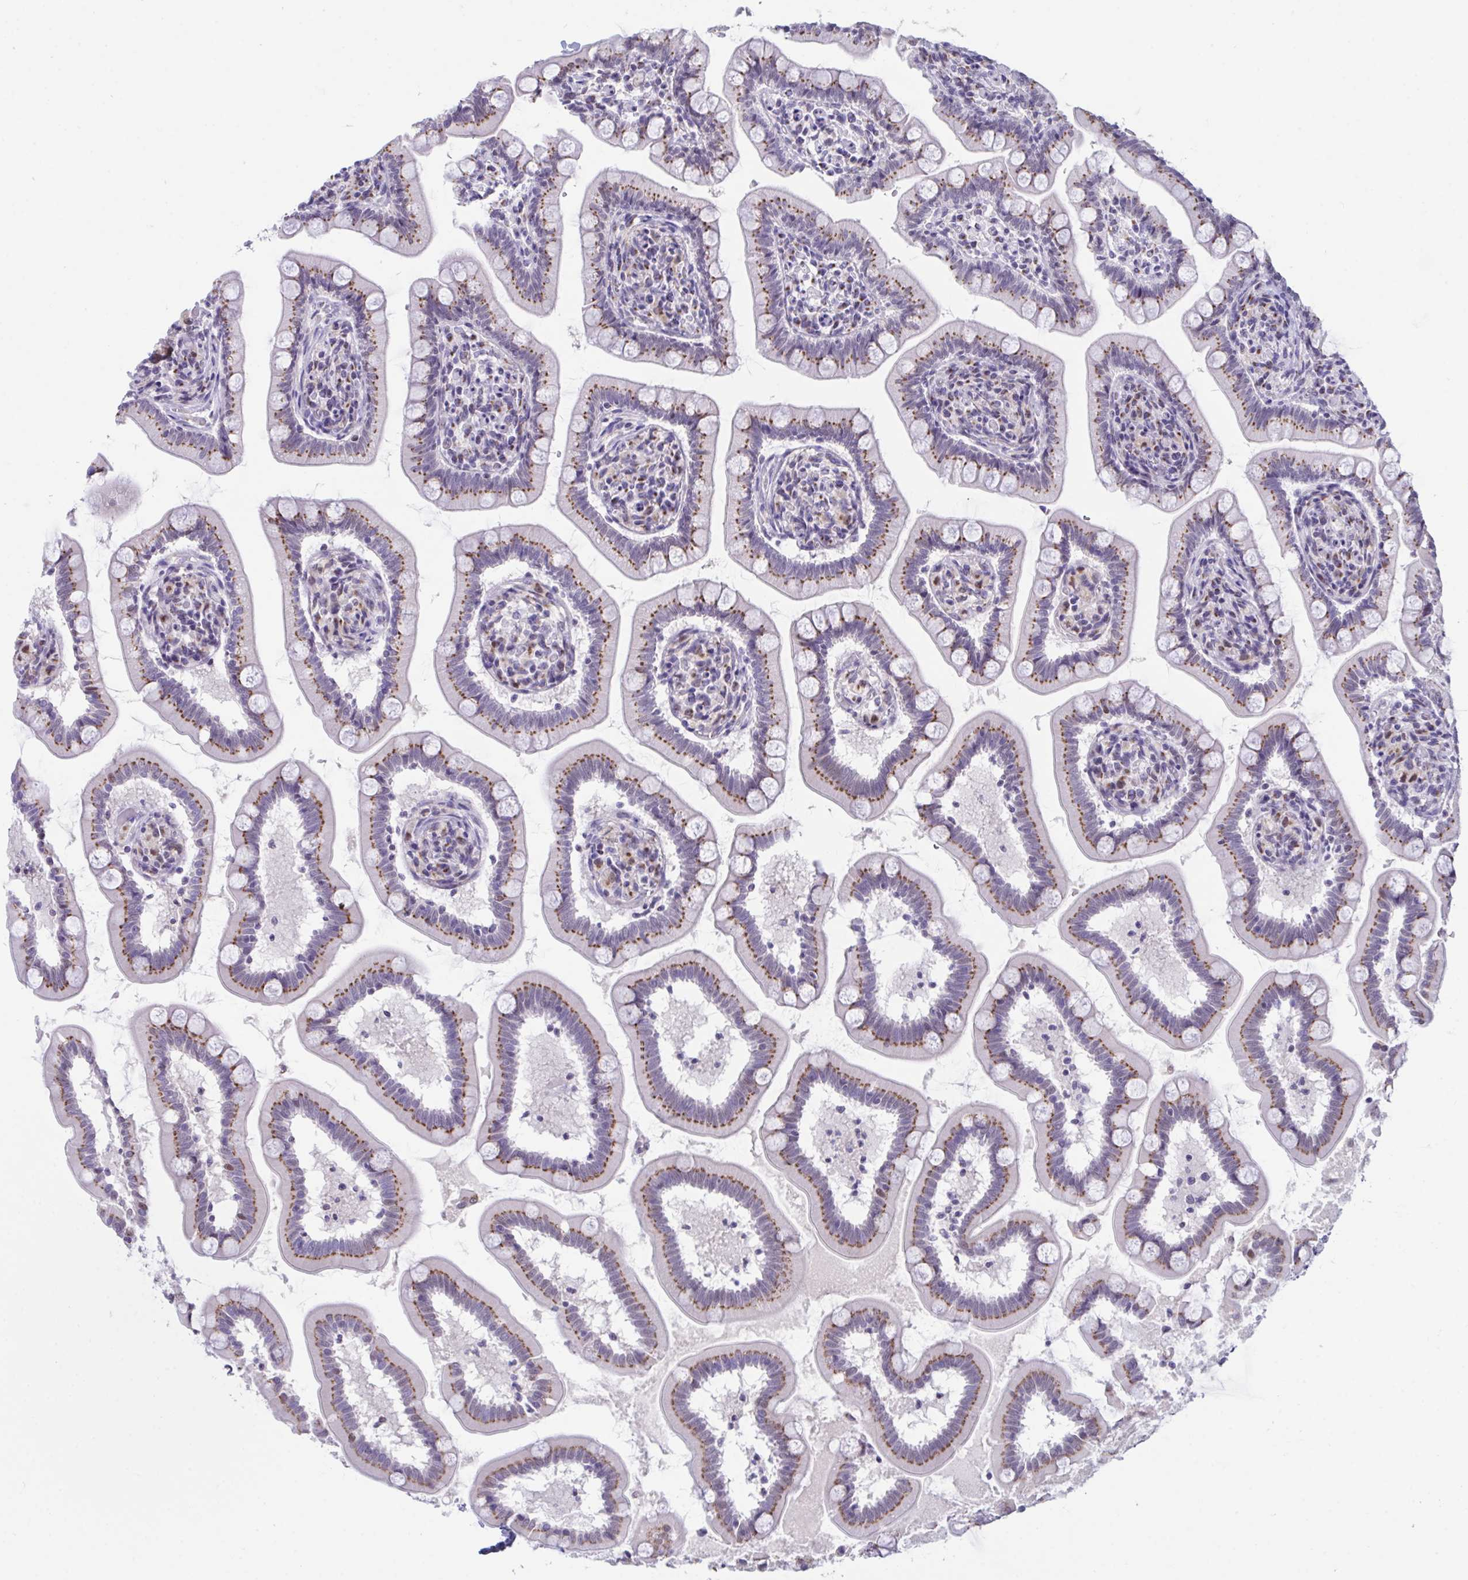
{"staining": {"intensity": "moderate", "quantity": ">75%", "location": "cytoplasmic/membranous"}, "tissue": "small intestine", "cell_type": "Glandular cells", "image_type": "normal", "snomed": [{"axis": "morphology", "description": "Normal tissue, NOS"}, {"axis": "topography", "description": "Small intestine"}], "caption": "Glandular cells exhibit medium levels of moderate cytoplasmic/membranous positivity in approximately >75% of cells in normal small intestine. Nuclei are stained in blue.", "gene": "SCLY", "patient": {"sex": "female", "age": 64}}